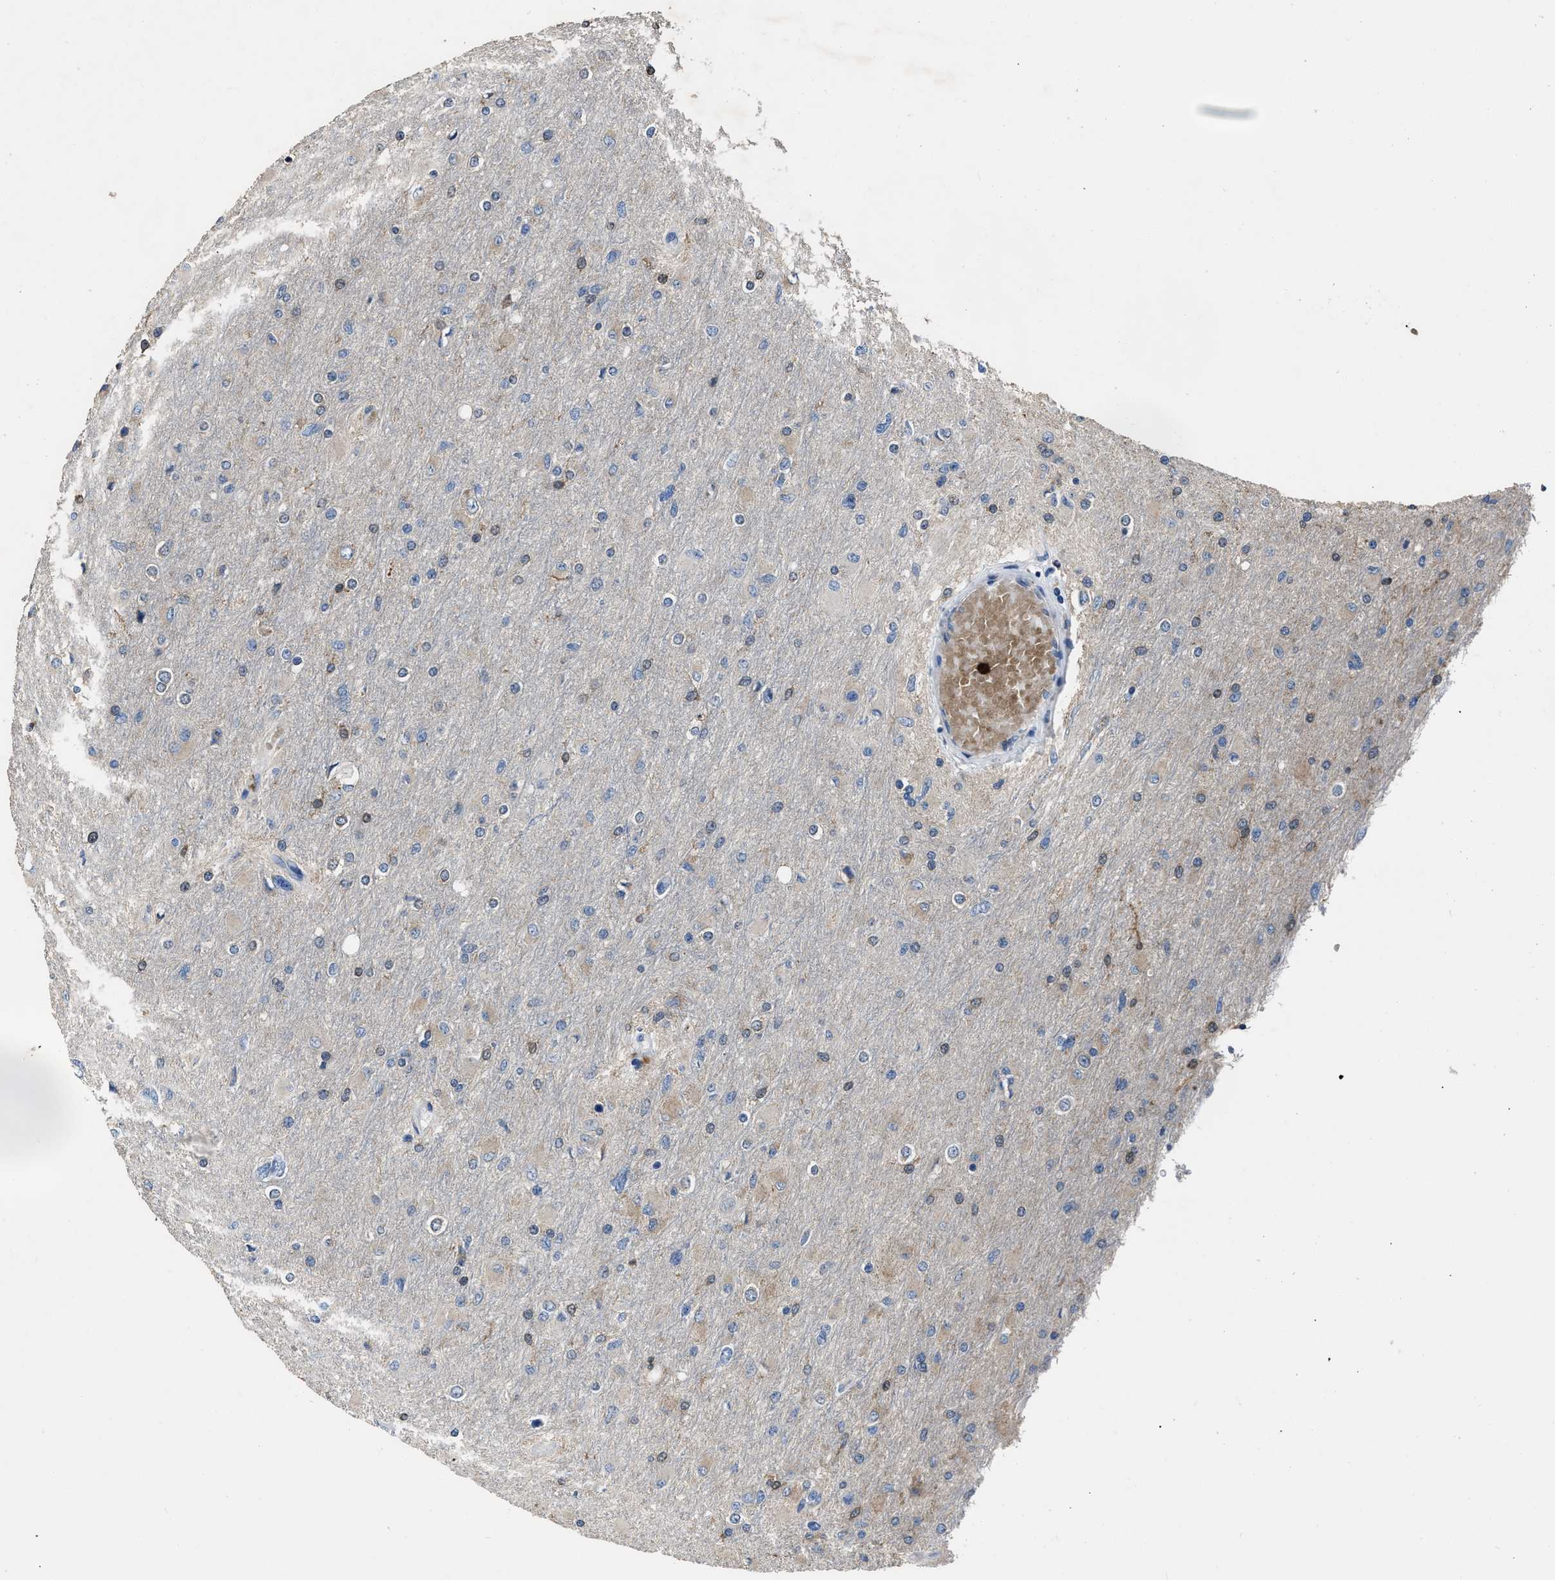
{"staining": {"intensity": "negative", "quantity": "none", "location": "none"}, "tissue": "glioma", "cell_type": "Tumor cells", "image_type": "cancer", "snomed": [{"axis": "morphology", "description": "Glioma, malignant, High grade"}, {"axis": "topography", "description": "Cerebral cortex"}], "caption": "There is no significant staining in tumor cells of glioma. Nuclei are stained in blue.", "gene": "ANGPT1", "patient": {"sex": "female", "age": 36}}